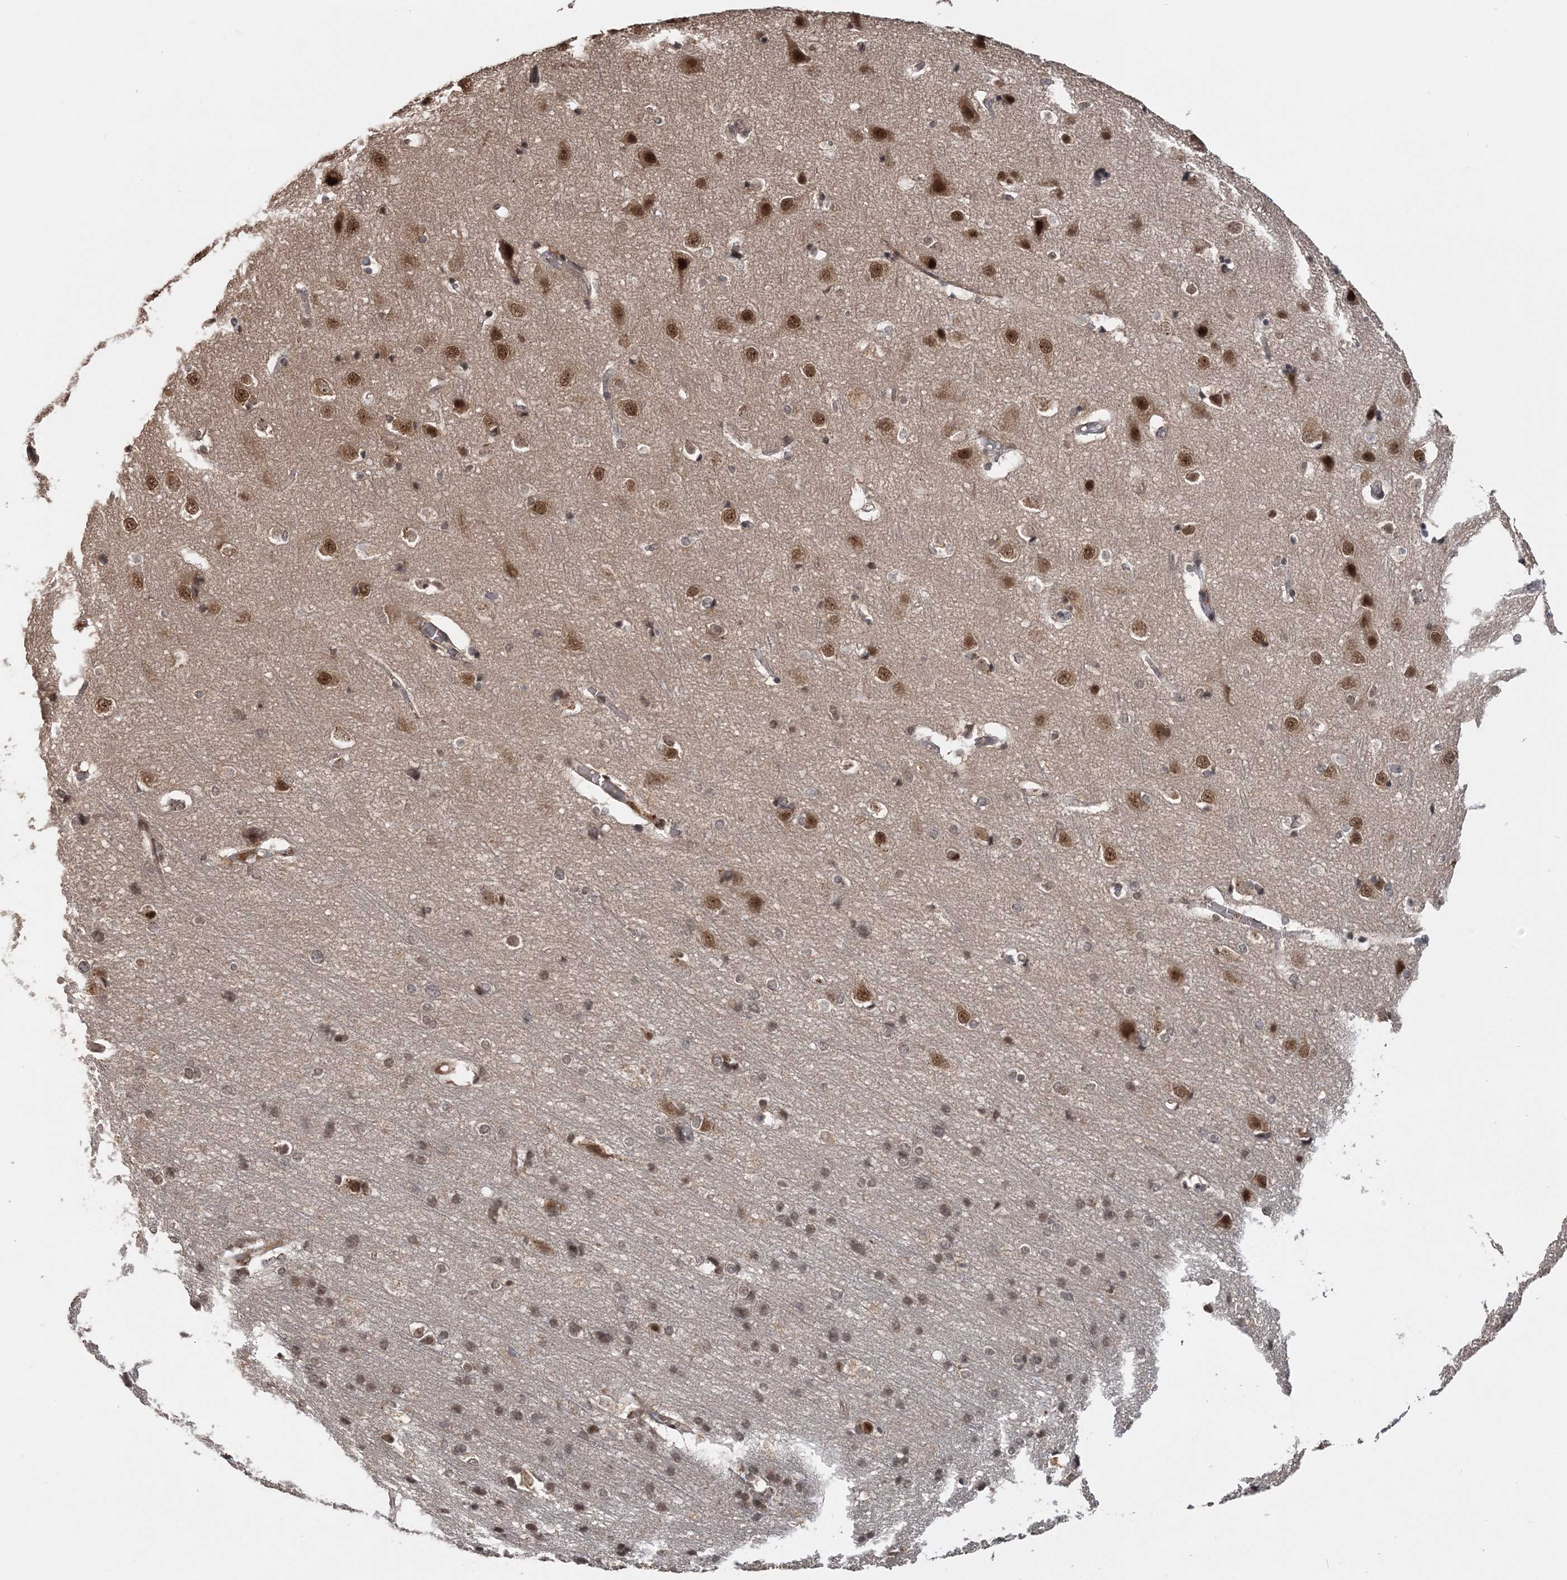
{"staining": {"intensity": "moderate", "quantity": "25%-75%", "location": "cytoplasmic/membranous,nuclear"}, "tissue": "cerebral cortex", "cell_type": "Endothelial cells", "image_type": "normal", "snomed": [{"axis": "morphology", "description": "Normal tissue, NOS"}, {"axis": "topography", "description": "Cerebral cortex"}], "caption": "Protein analysis of benign cerebral cortex shows moderate cytoplasmic/membranous,nuclear positivity in approximately 25%-75% of endothelial cells.", "gene": "TSHZ2", "patient": {"sex": "male", "age": 54}}